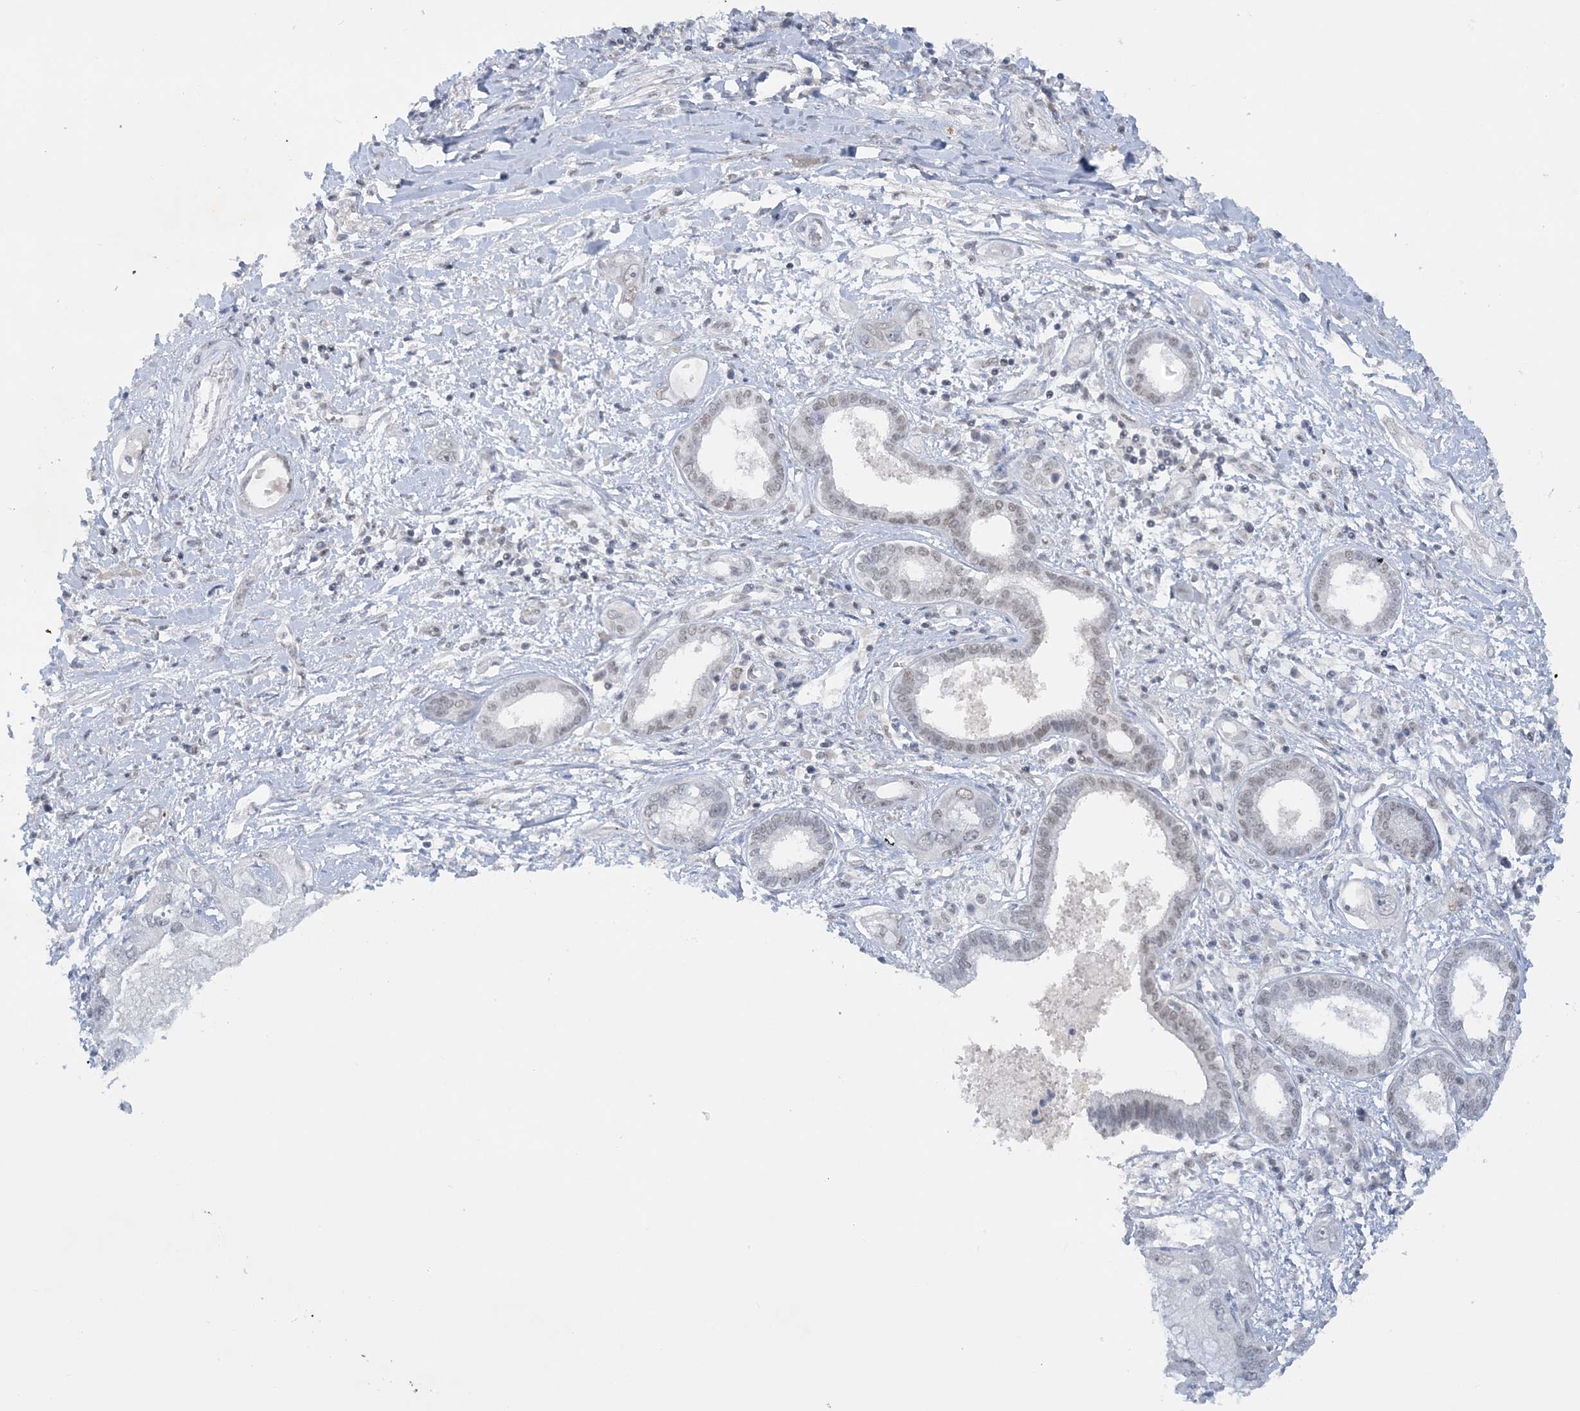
{"staining": {"intensity": "weak", "quantity": "<25%", "location": "nuclear"}, "tissue": "pancreatic cancer", "cell_type": "Tumor cells", "image_type": "cancer", "snomed": [{"axis": "morphology", "description": "Inflammation, NOS"}, {"axis": "morphology", "description": "Adenocarcinoma, NOS"}, {"axis": "topography", "description": "Pancreas"}], "caption": "The immunohistochemistry (IHC) photomicrograph has no significant staining in tumor cells of pancreatic cancer (adenocarcinoma) tissue.", "gene": "KMT2D", "patient": {"sex": "female", "age": 56}}